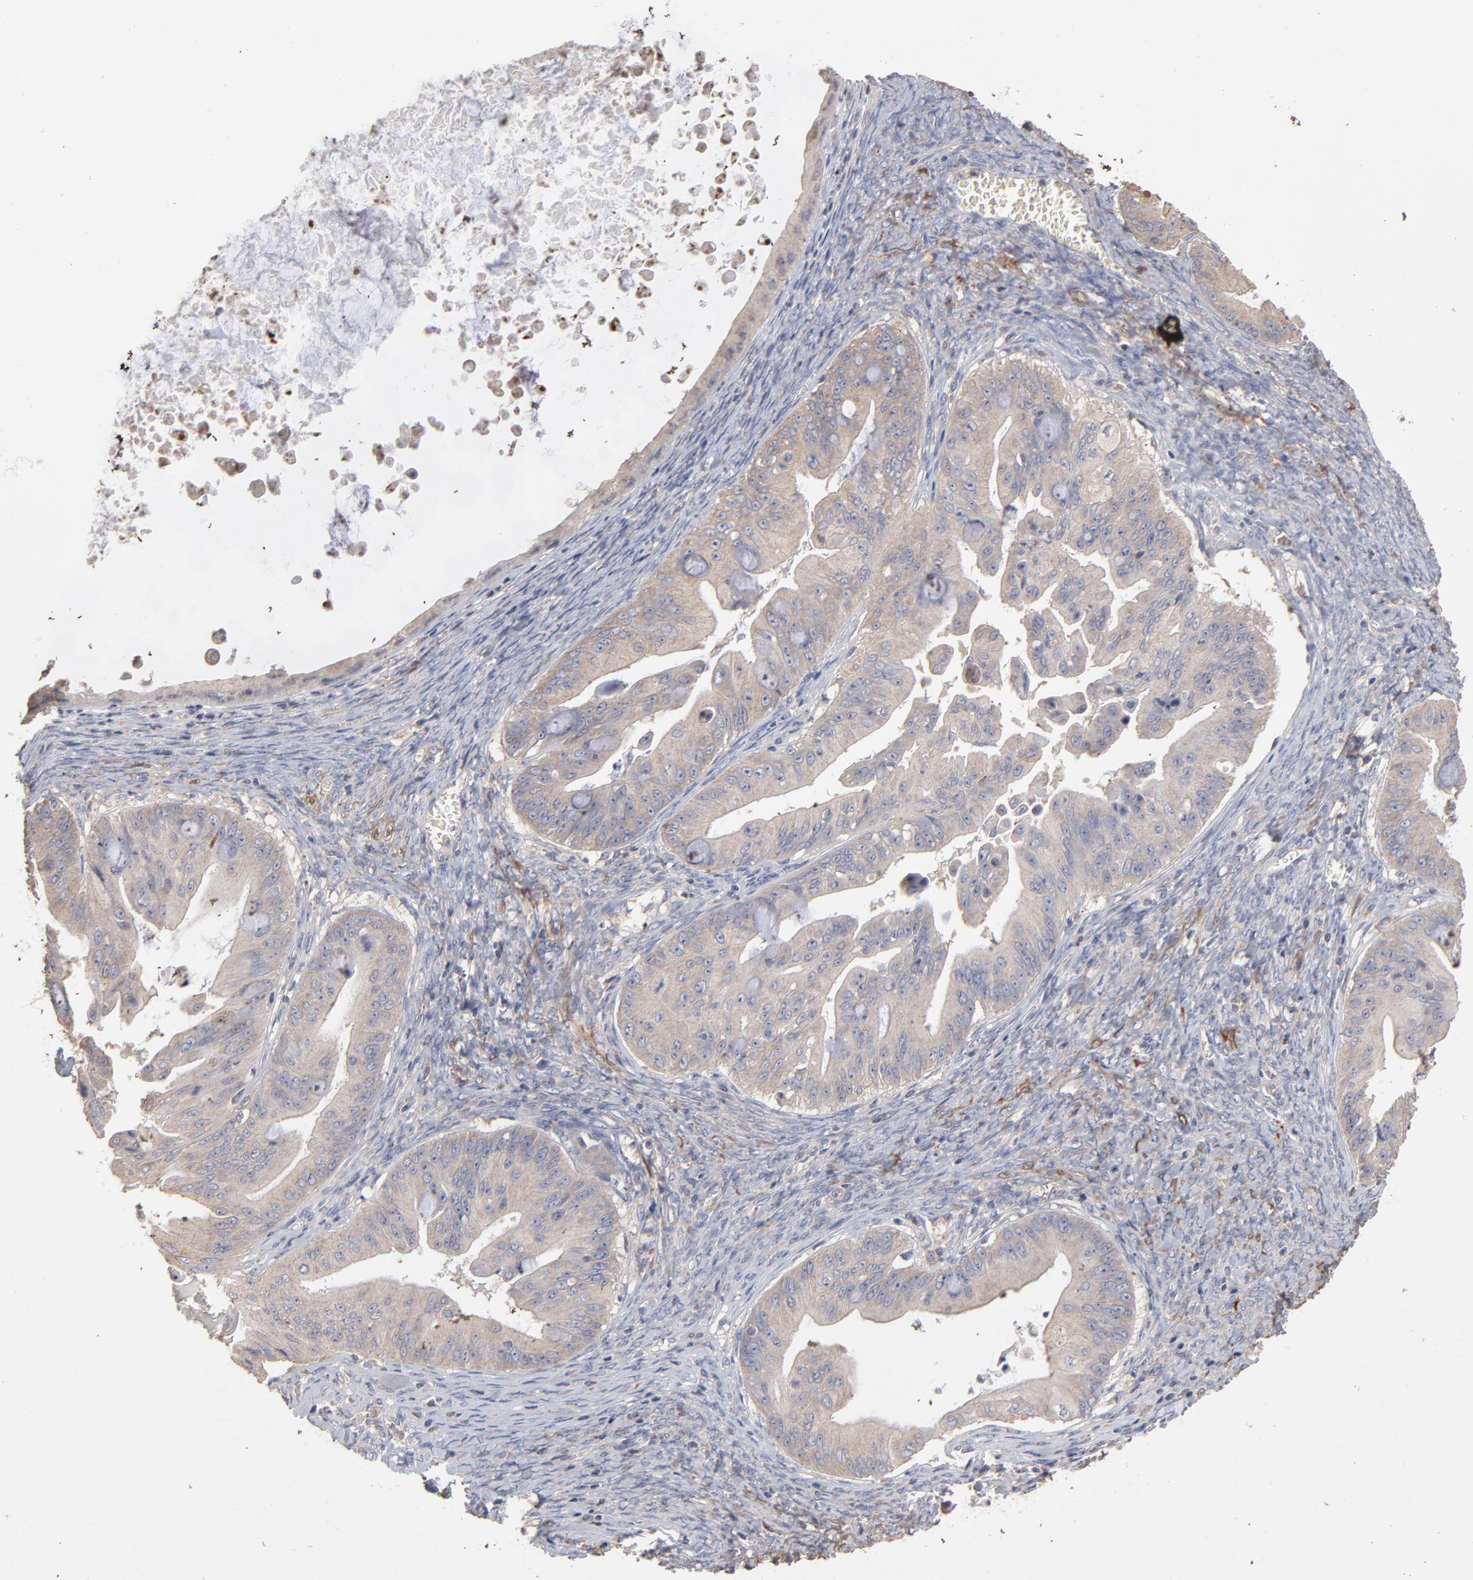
{"staining": {"intensity": "weak", "quantity": ">75%", "location": "cytoplasmic/membranous"}, "tissue": "ovarian cancer", "cell_type": "Tumor cells", "image_type": "cancer", "snomed": [{"axis": "morphology", "description": "Cystadenocarcinoma, mucinous, NOS"}, {"axis": "topography", "description": "Ovary"}], "caption": "Human ovarian cancer stained for a protein (brown) displays weak cytoplasmic/membranous positive expression in approximately >75% of tumor cells.", "gene": "TANGO2", "patient": {"sex": "female", "age": 37}}